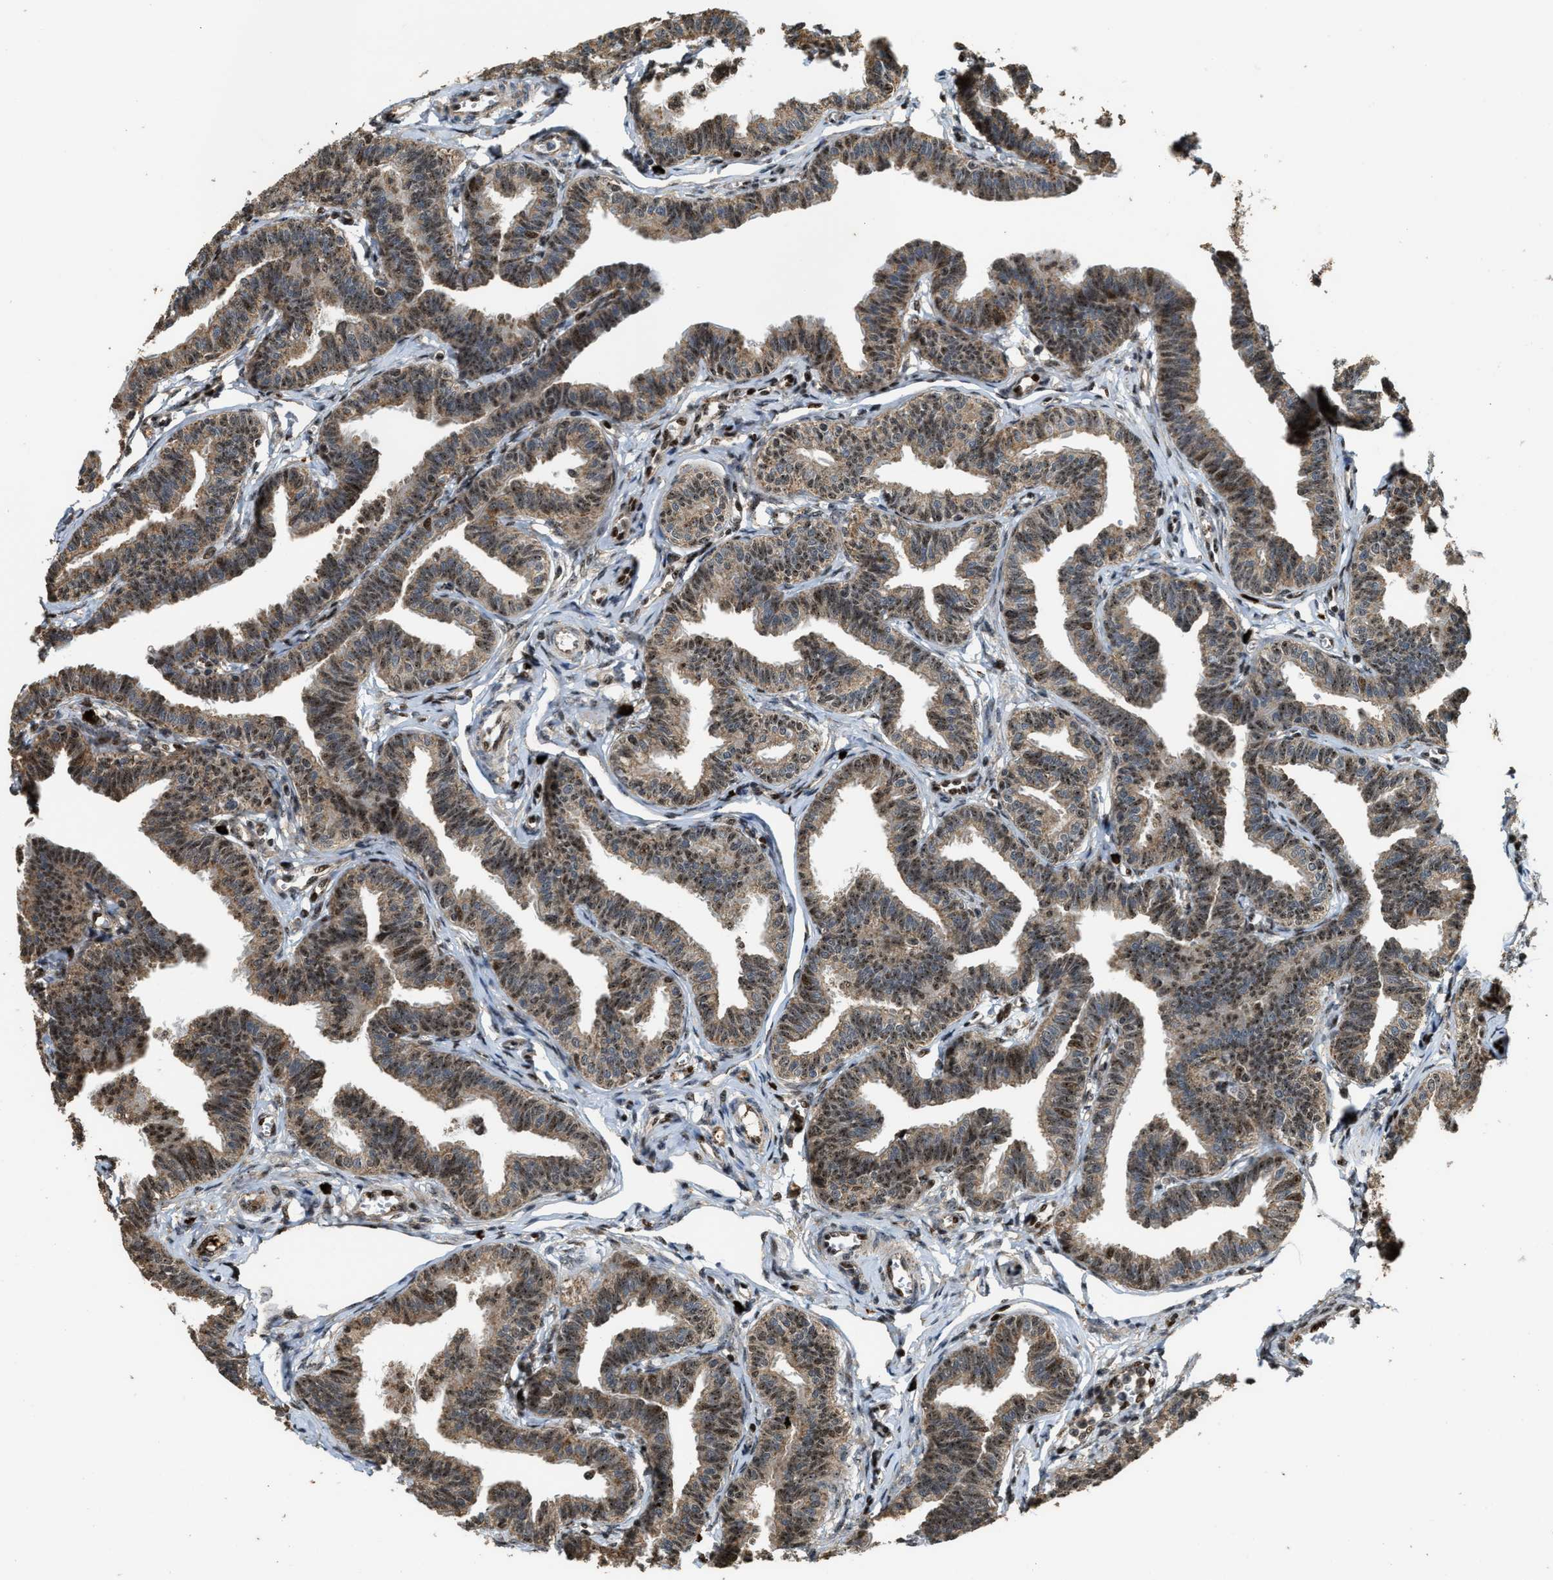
{"staining": {"intensity": "strong", "quantity": ">75%", "location": "cytoplasmic/membranous,nuclear"}, "tissue": "fallopian tube", "cell_type": "Glandular cells", "image_type": "normal", "snomed": [{"axis": "morphology", "description": "Normal tissue, NOS"}, {"axis": "topography", "description": "Fallopian tube"}, {"axis": "topography", "description": "Ovary"}], "caption": "Protein analysis of benign fallopian tube displays strong cytoplasmic/membranous,nuclear expression in about >75% of glandular cells. The staining was performed using DAB (3,3'-diaminobenzidine) to visualize the protein expression in brown, while the nuclei were stained in blue with hematoxylin (Magnification: 20x).", "gene": "ZNF687", "patient": {"sex": "female", "age": 23}}